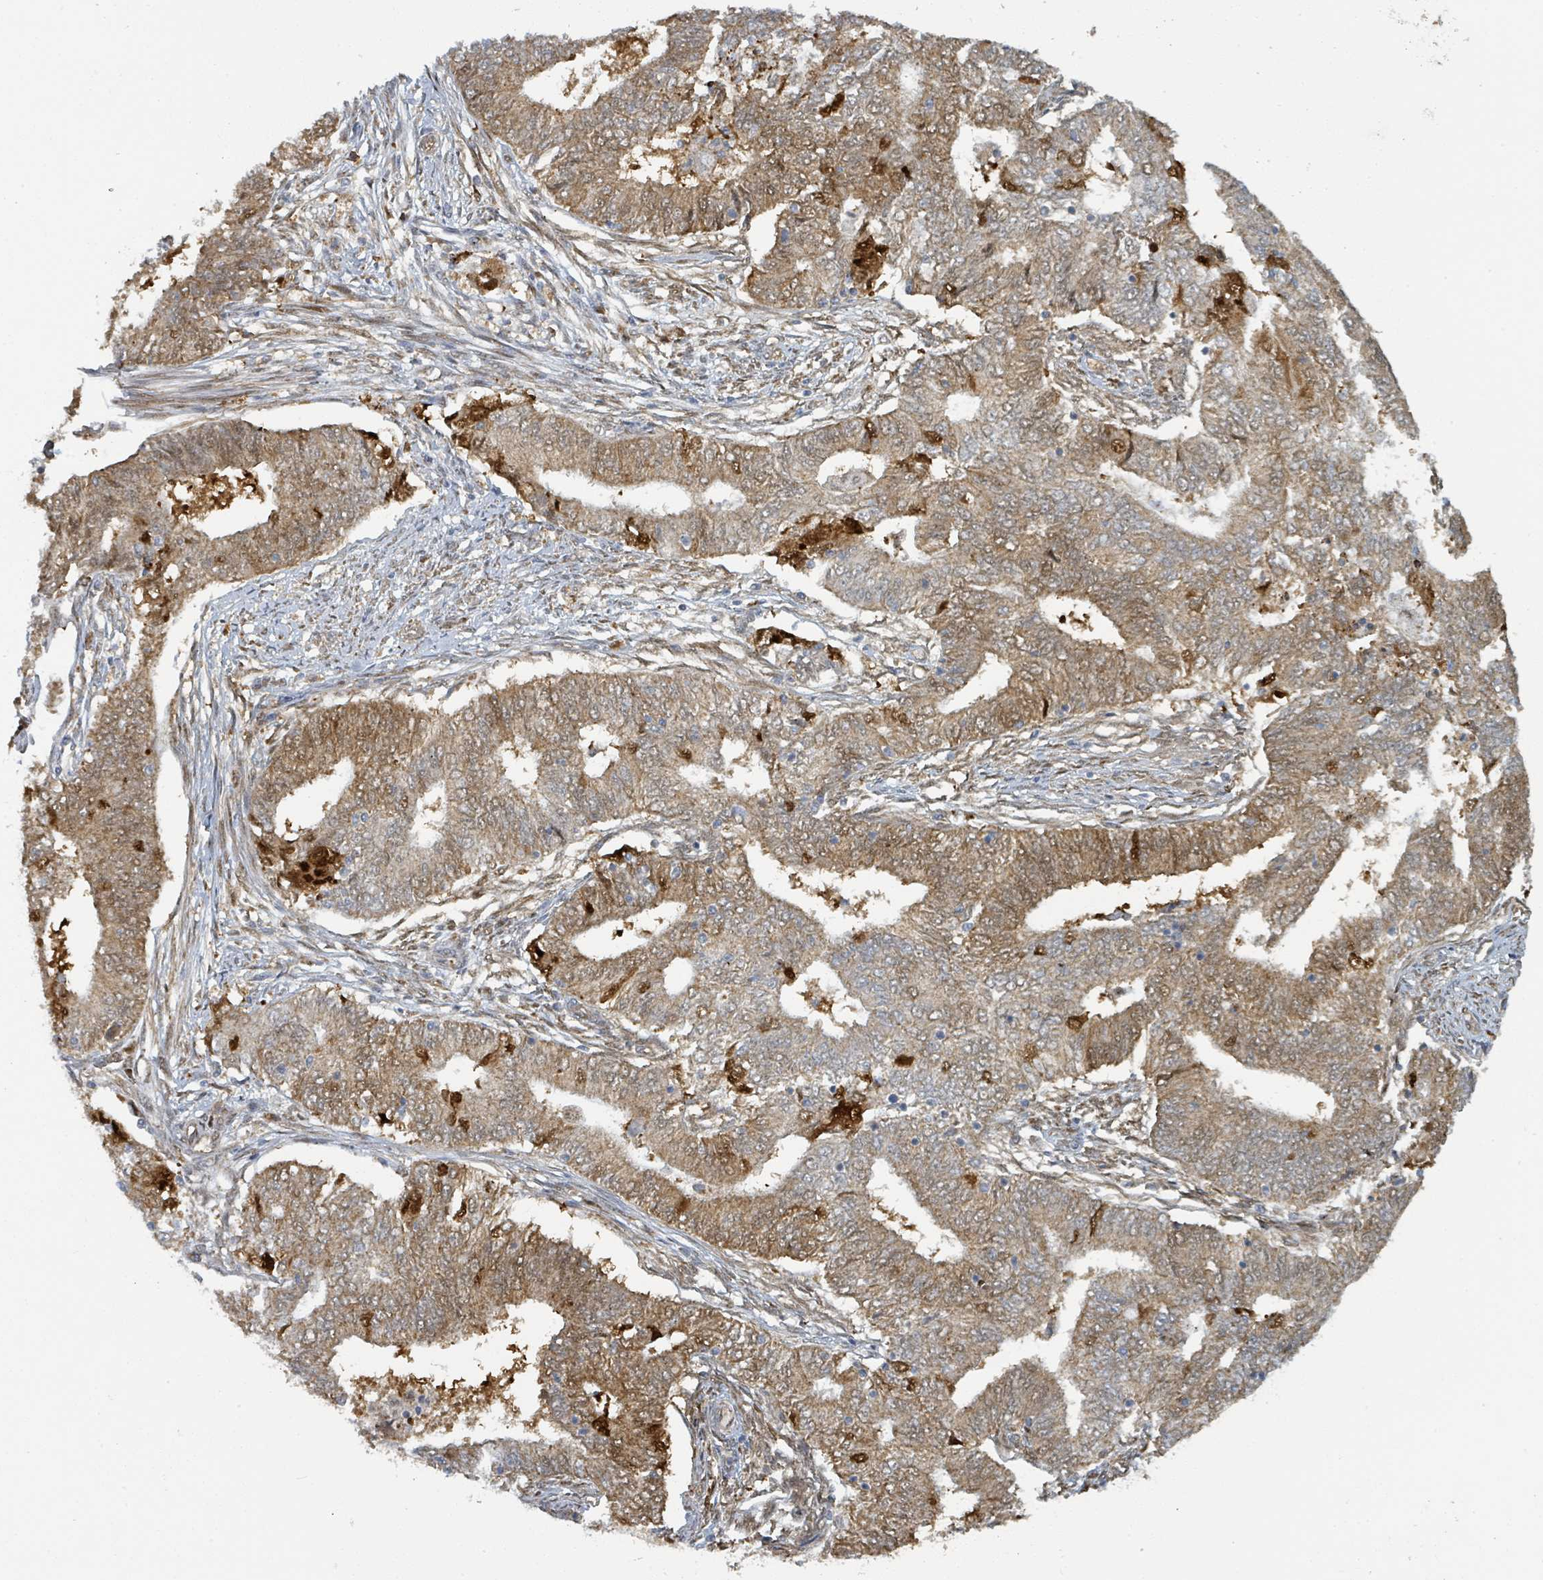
{"staining": {"intensity": "moderate", "quantity": ">75%", "location": "cytoplasmic/membranous,nuclear"}, "tissue": "endometrial cancer", "cell_type": "Tumor cells", "image_type": "cancer", "snomed": [{"axis": "morphology", "description": "Adenocarcinoma, NOS"}, {"axis": "topography", "description": "Endometrium"}], "caption": "Moderate cytoplasmic/membranous and nuclear protein positivity is identified in approximately >75% of tumor cells in adenocarcinoma (endometrial).", "gene": "PSMB7", "patient": {"sex": "female", "age": 62}}